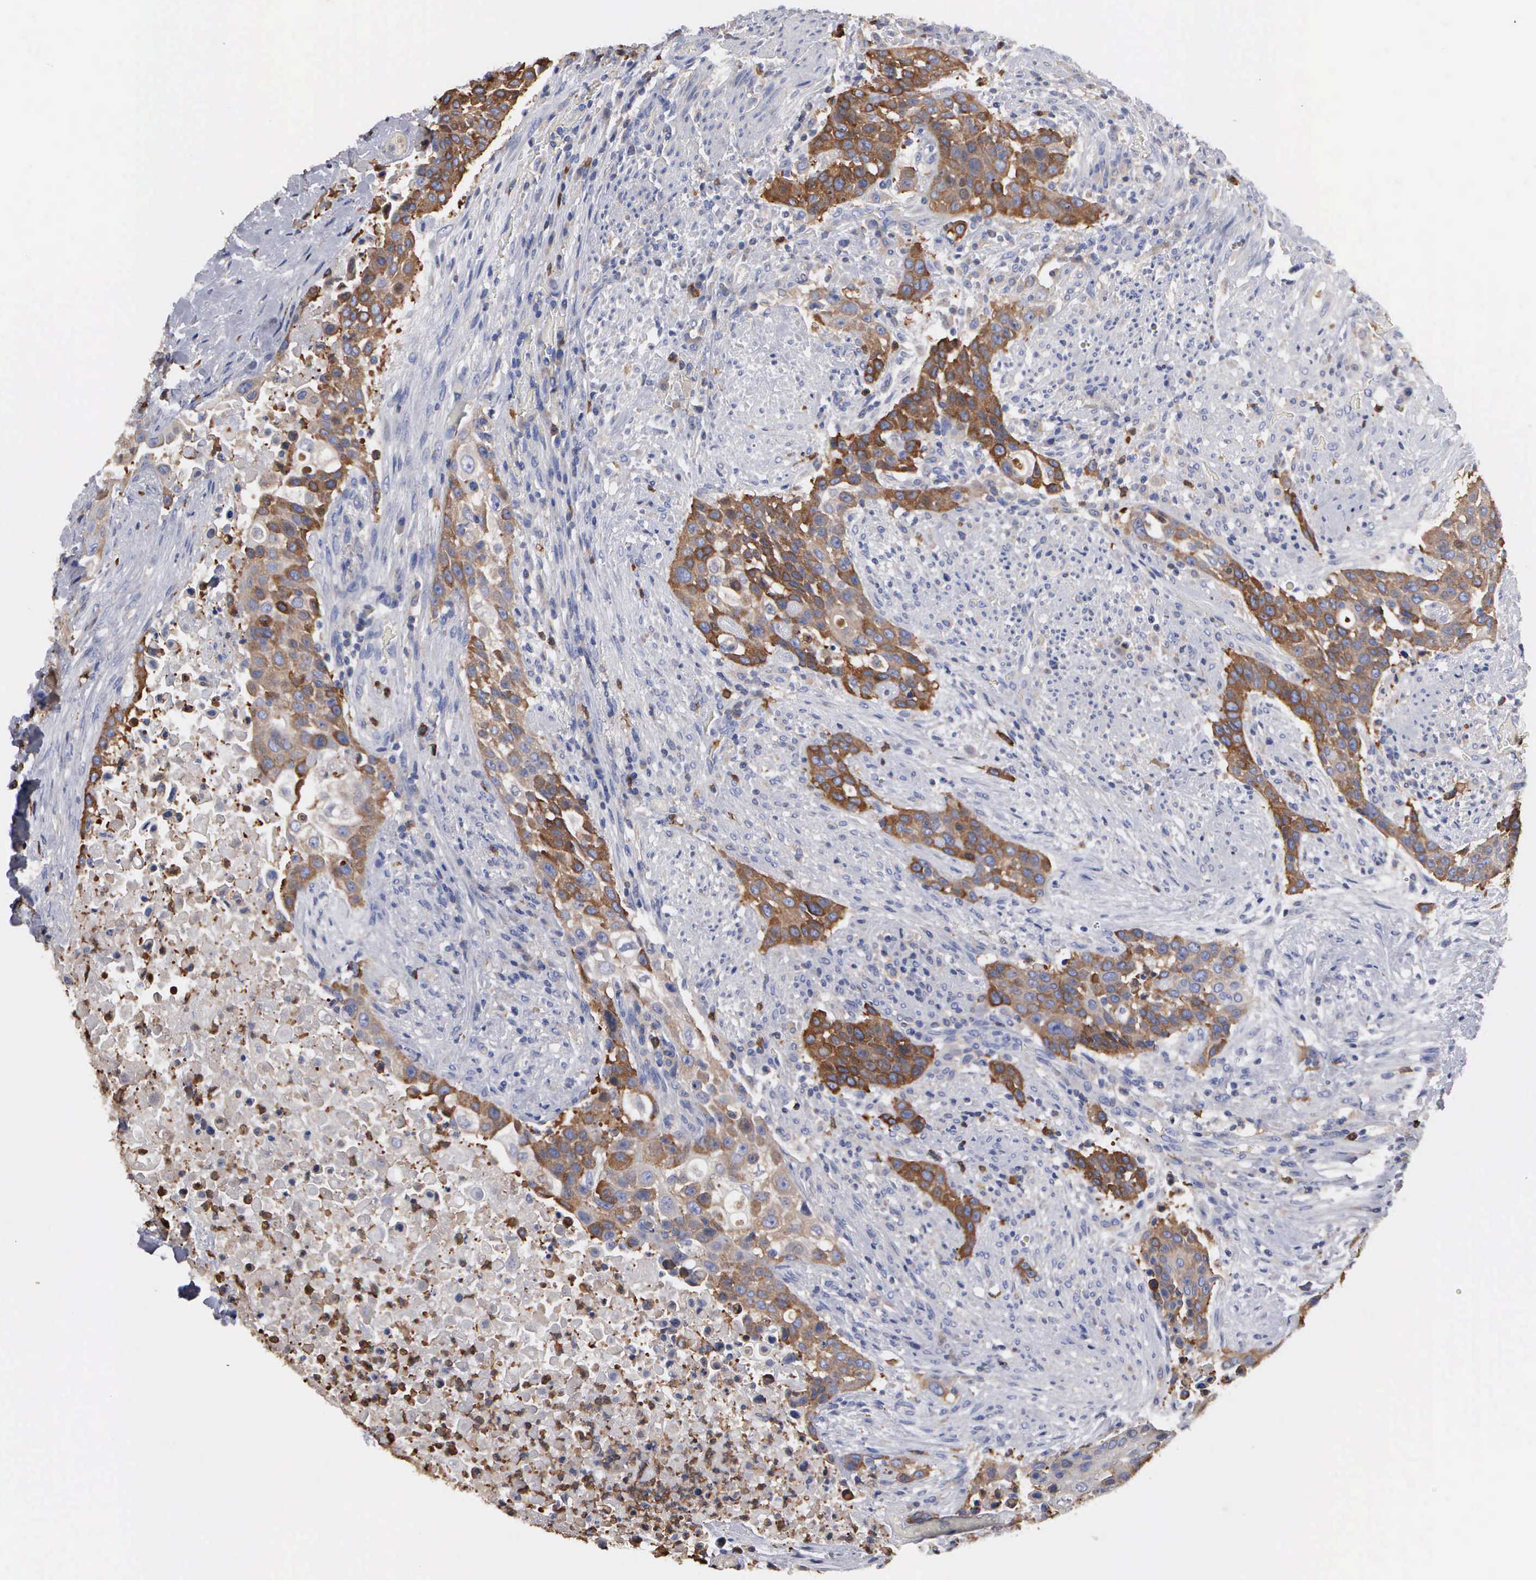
{"staining": {"intensity": "moderate", "quantity": ">75%", "location": "cytoplasmic/membranous"}, "tissue": "urothelial cancer", "cell_type": "Tumor cells", "image_type": "cancer", "snomed": [{"axis": "morphology", "description": "Urothelial carcinoma, High grade"}, {"axis": "topography", "description": "Urinary bladder"}], "caption": "Immunohistochemical staining of high-grade urothelial carcinoma demonstrates medium levels of moderate cytoplasmic/membranous expression in about >75% of tumor cells. The staining was performed using DAB to visualize the protein expression in brown, while the nuclei were stained in blue with hematoxylin (Magnification: 20x).", "gene": "G6PD", "patient": {"sex": "male", "age": 74}}